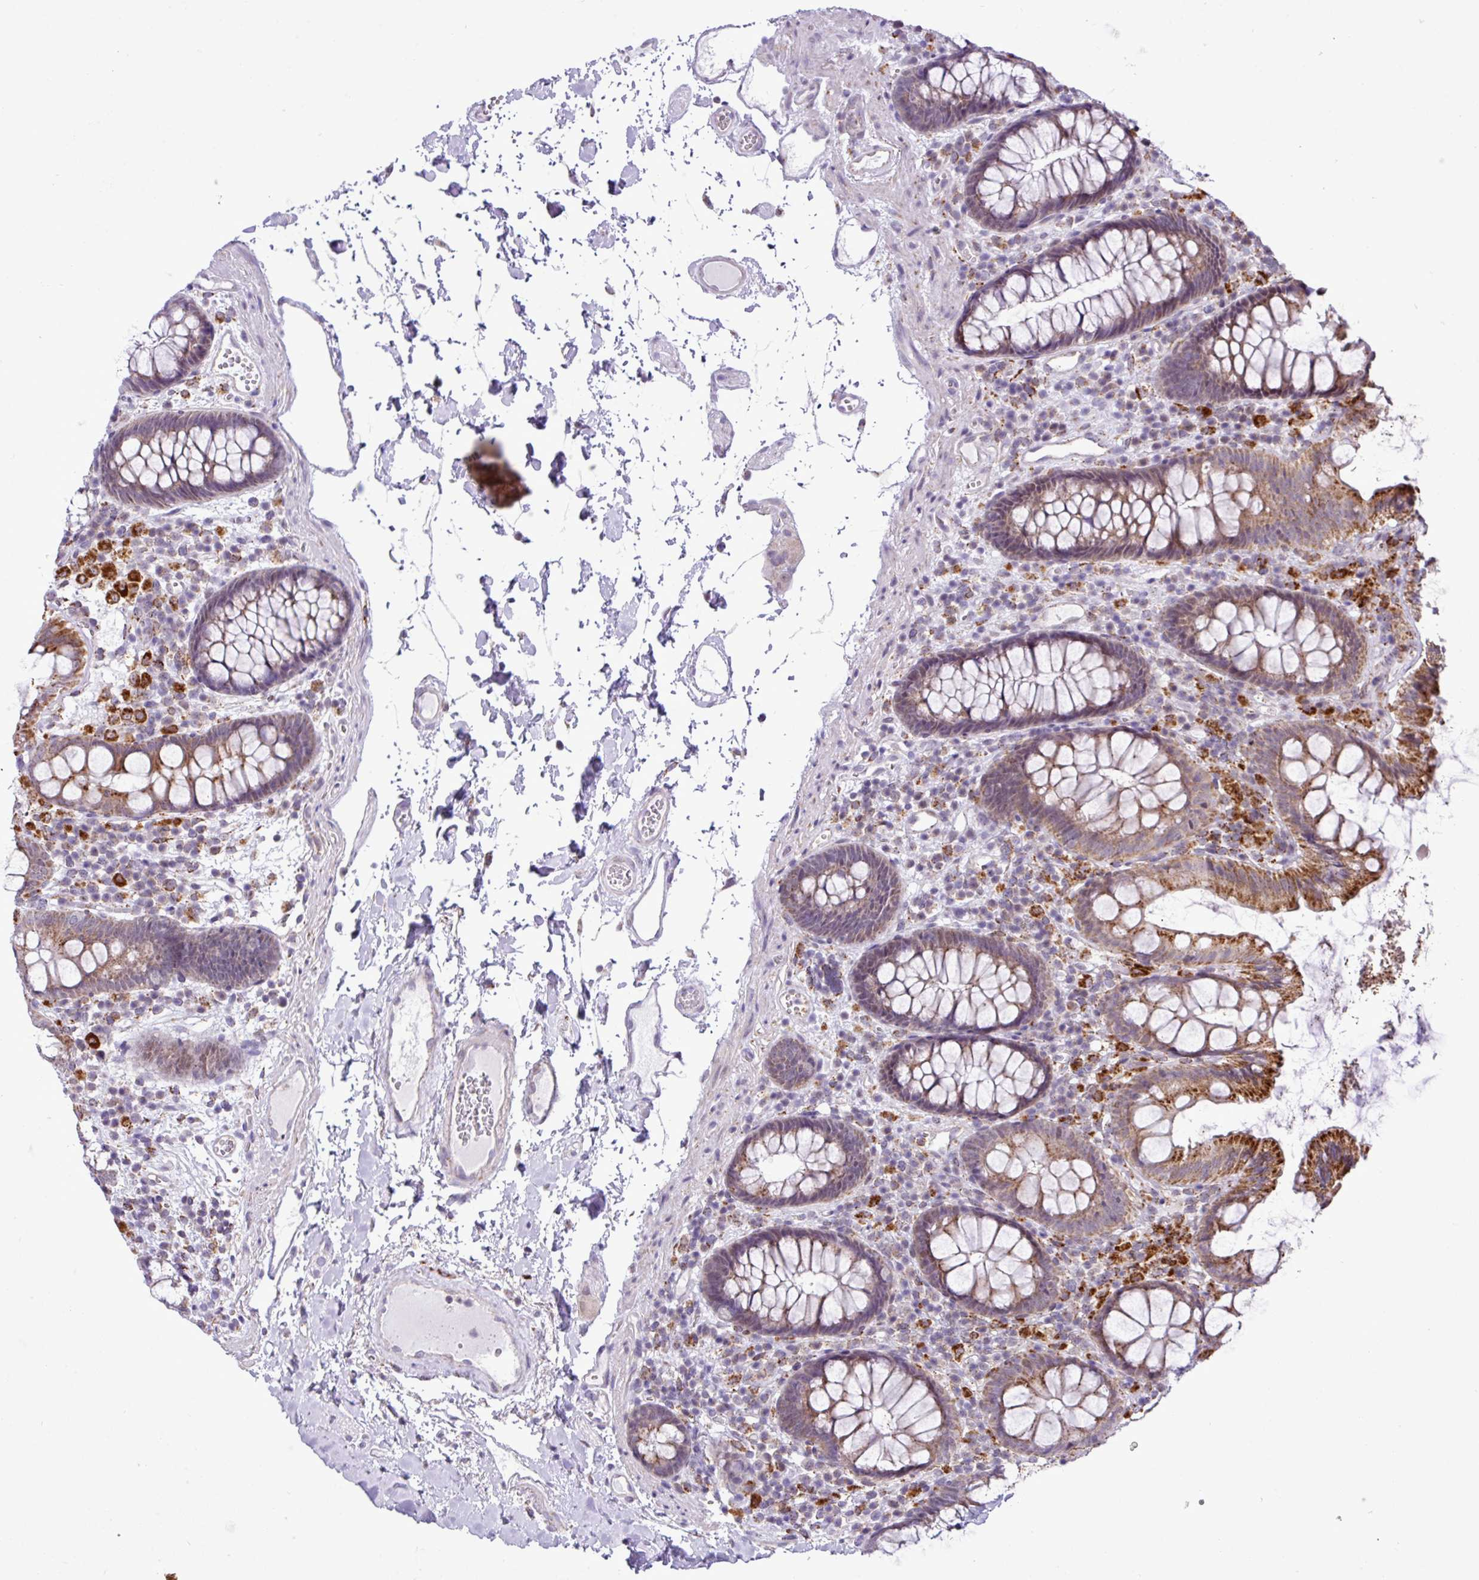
{"staining": {"intensity": "negative", "quantity": "none", "location": "none"}, "tissue": "colon", "cell_type": "Endothelial cells", "image_type": "normal", "snomed": [{"axis": "morphology", "description": "Normal tissue, NOS"}, {"axis": "topography", "description": "Colon"}], "caption": "This is an immunohistochemistry image of benign human colon. There is no positivity in endothelial cells.", "gene": "SGPP1", "patient": {"sex": "male", "age": 84}}